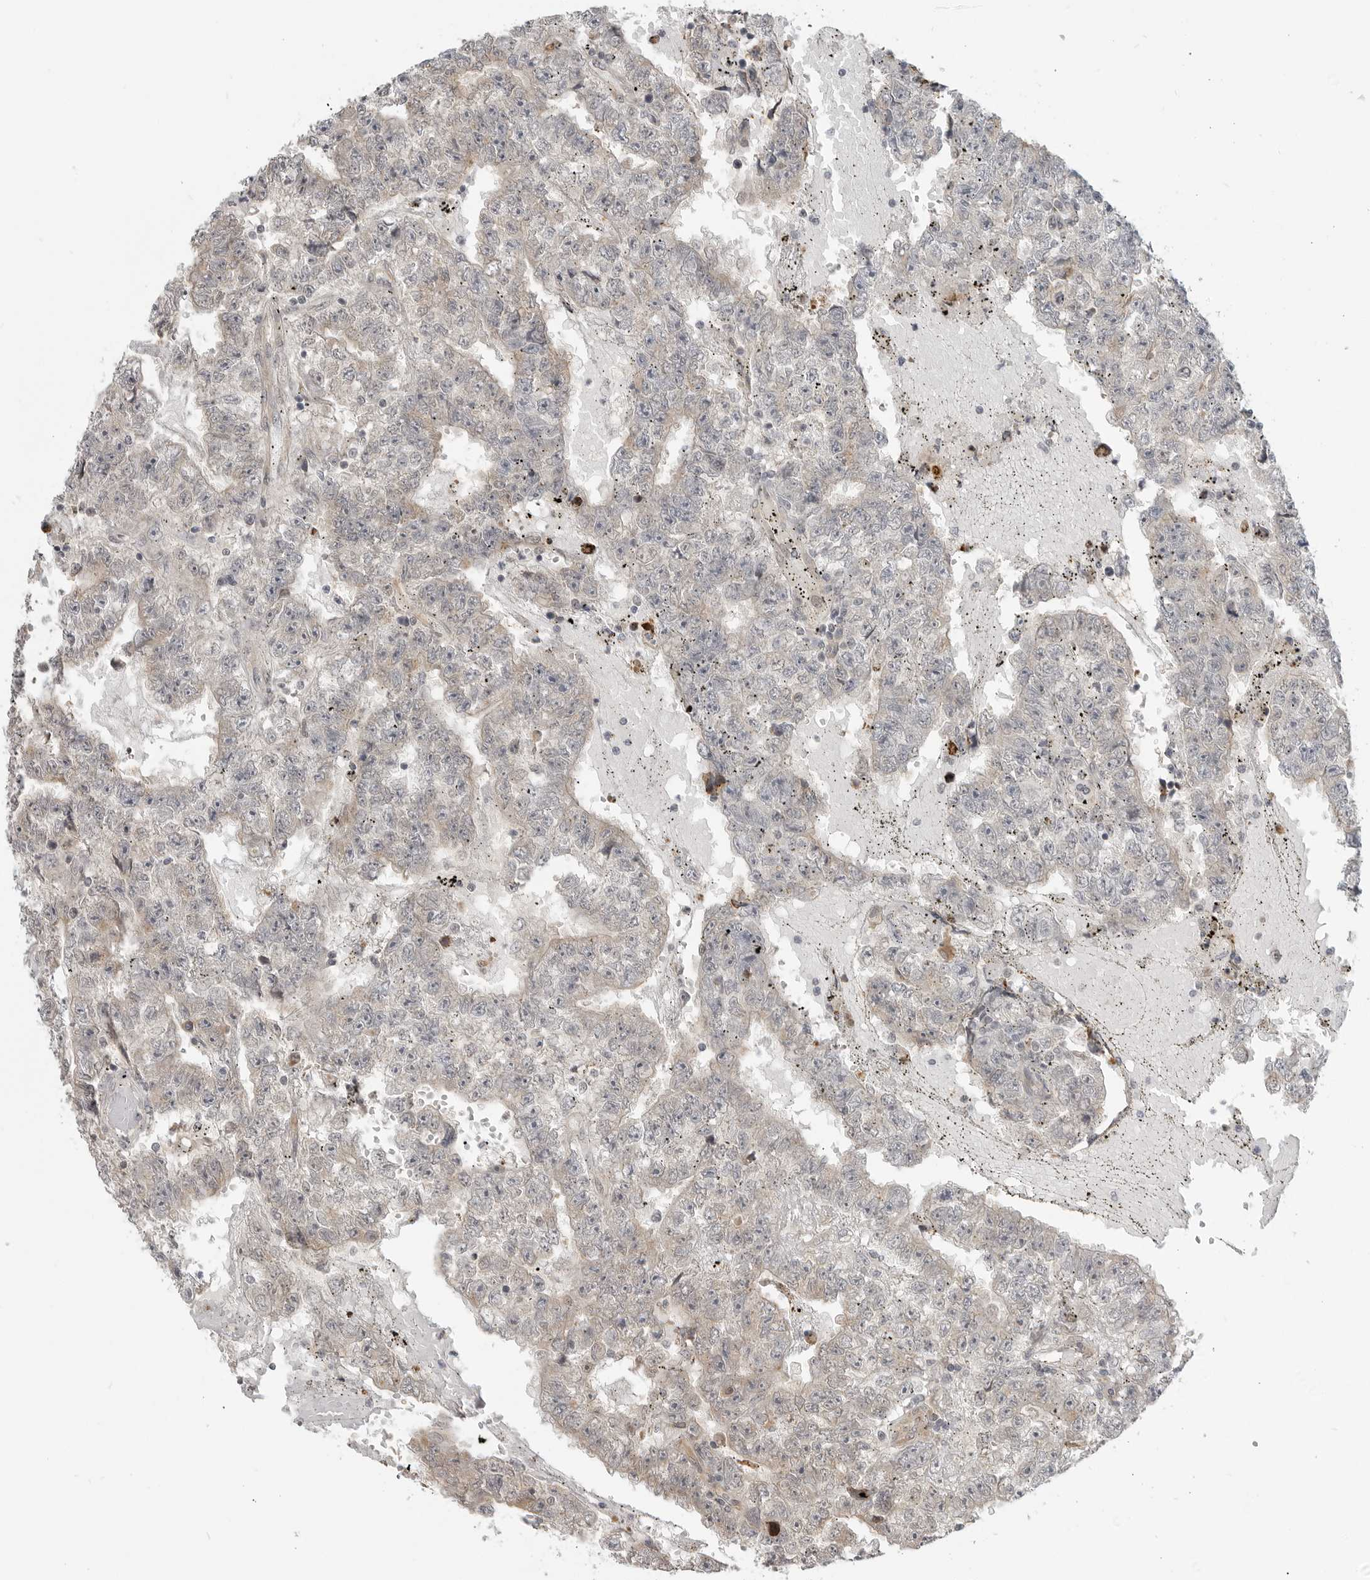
{"staining": {"intensity": "weak", "quantity": "25%-75%", "location": "cytoplasmic/membranous"}, "tissue": "testis cancer", "cell_type": "Tumor cells", "image_type": "cancer", "snomed": [{"axis": "morphology", "description": "Carcinoma, Embryonal, NOS"}, {"axis": "topography", "description": "Testis"}], "caption": "Approximately 25%-75% of tumor cells in testis cancer (embryonal carcinoma) show weak cytoplasmic/membranous protein expression as visualized by brown immunohistochemical staining.", "gene": "CEP295NL", "patient": {"sex": "male", "age": 25}}